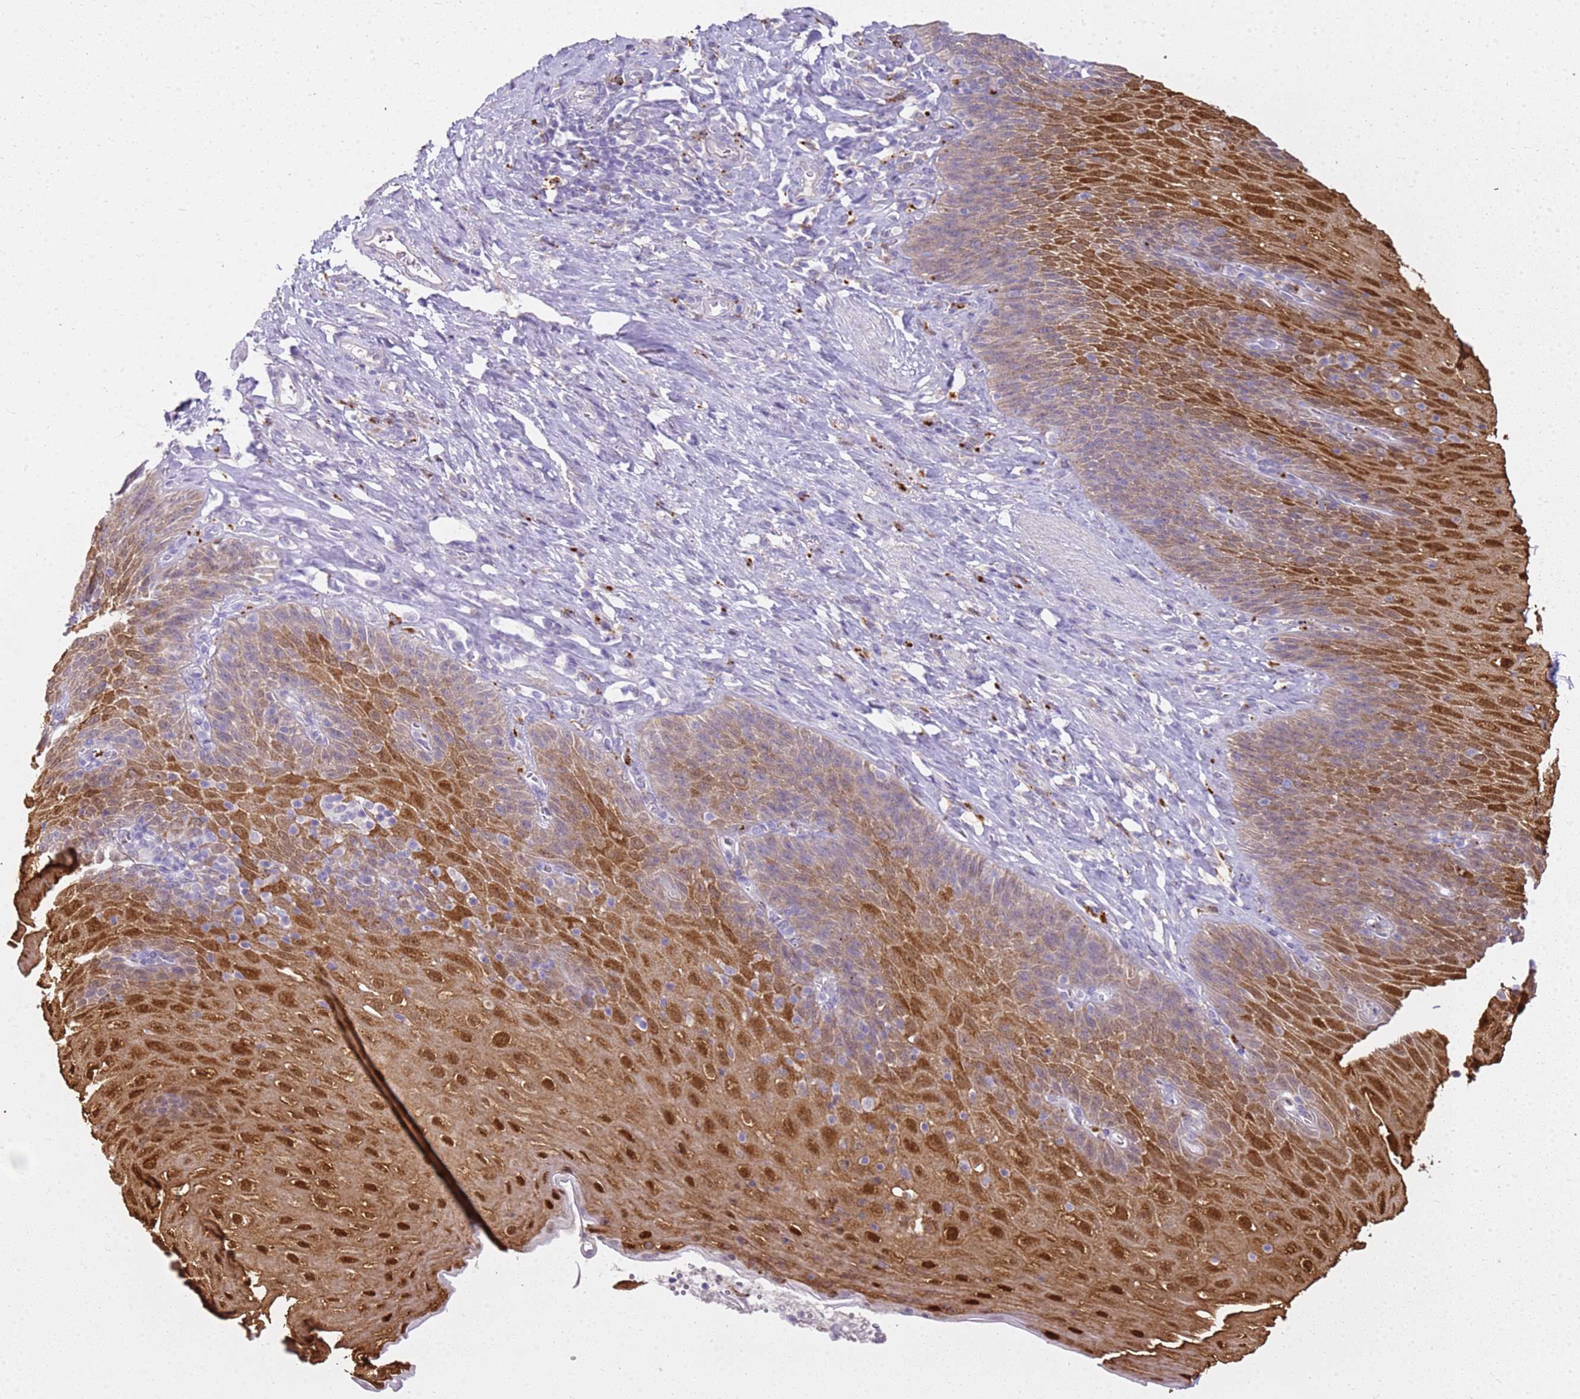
{"staining": {"intensity": "strong", "quantity": ">75%", "location": "cytoplasmic/membranous,nuclear"}, "tissue": "esophagus", "cell_type": "Squamous epithelial cells", "image_type": "normal", "snomed": [{"axis": "morphology", "description": "Normal tissue, NOS"}, {"axis": "topography", "description": "Esophagus"}], "caption": "Esophagus stained with DAB immunohistochemistry exhibits high levels of strong cytoplasmic/membranous,nuclear positivity in about >75% of squamous epithelial cells. (DAB (3,3'-diaminobenzidine) IHC with brightfield microscopy, high magnification).", "gene": "CSTA", "patient": {"sex": "female", "age": 61}}